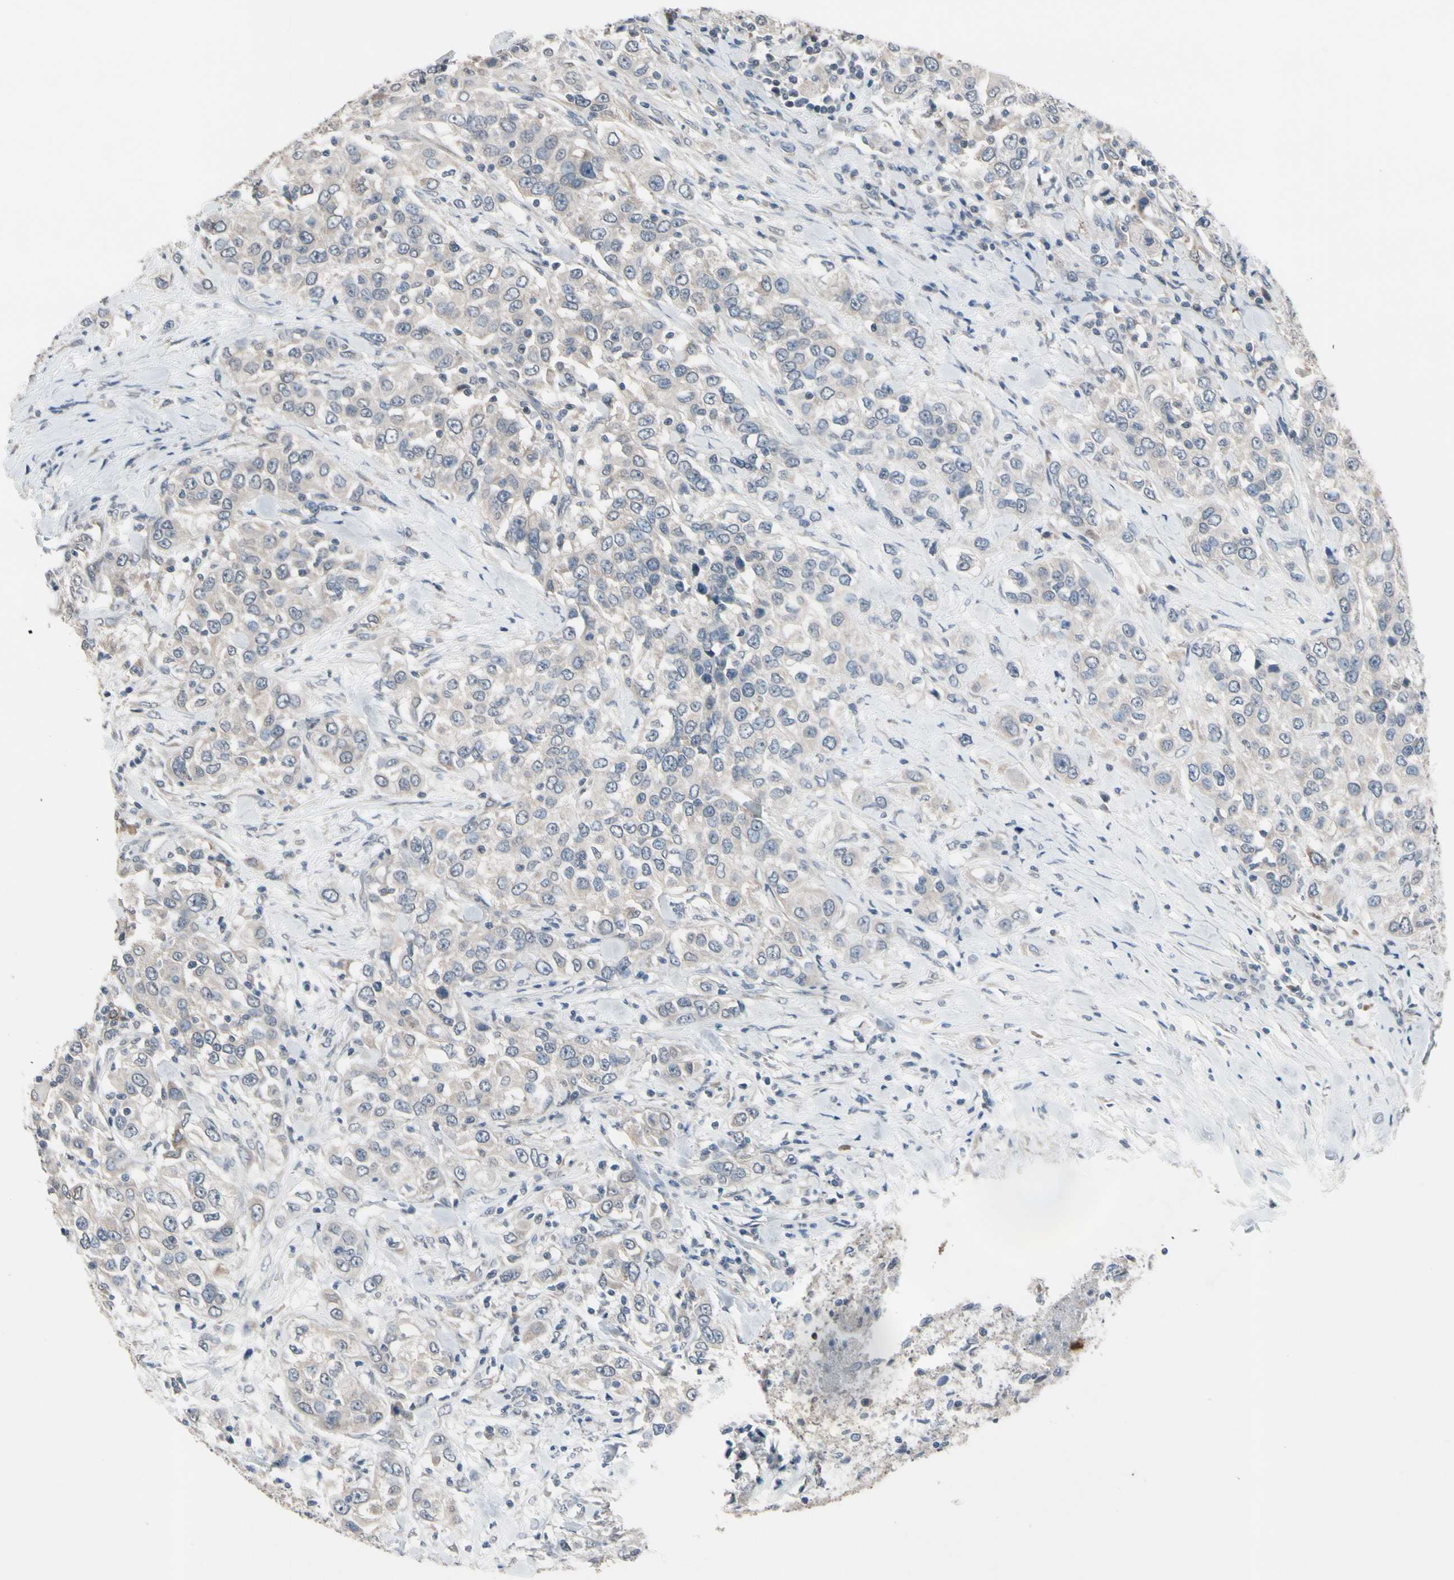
{"staining": {"intensity": "weak", "quantity": ">75%", "location": "cytoplasmic/membranous"}, "tissue": "urothelial cancer", "cell_type": "Tumor cells", "image_type": "cancer", "snomed": [{"axis": "morphology", "description": "Urothelial carcinoma, High grade"}, {"axis": "topography", "description": "Urinary bladder"}], "caption": "Urothelial cancer stained with DAB (3,3'-diaminobenzidine) immunohistochemistry demonstrates low levels of weak cytoplasmic/membranous expression in about >75% of tumor cells.", "gene": "SV2A", "patient": {"sex": "female", "age": 80}}